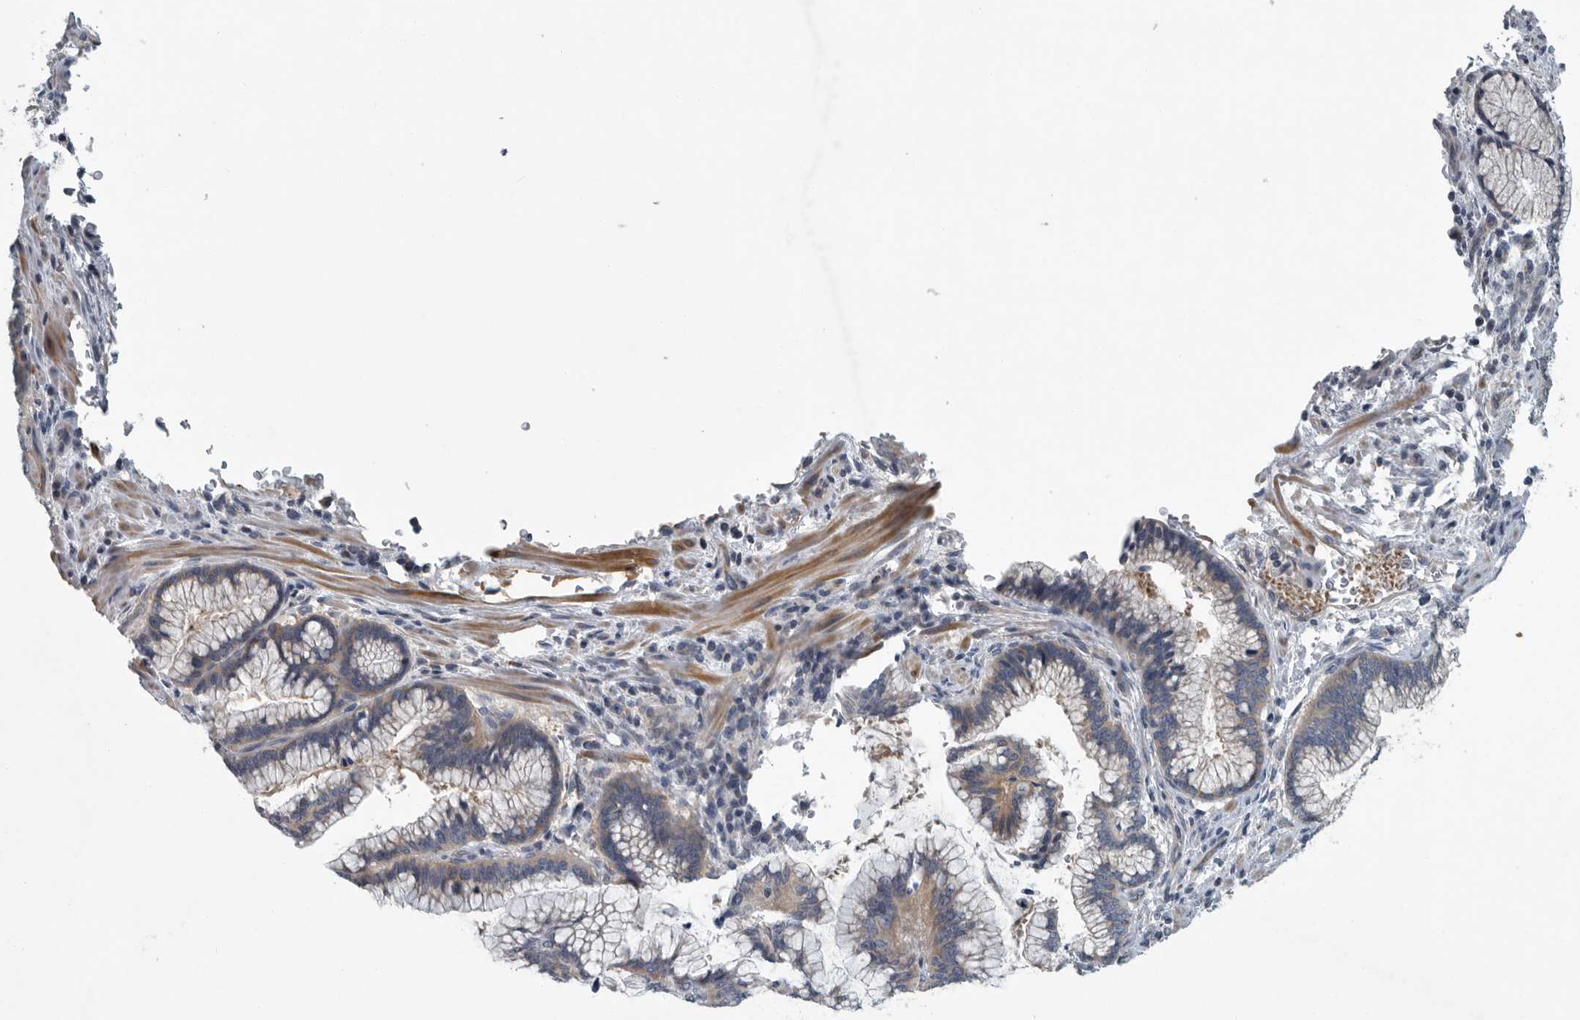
{"staining": {"intensity": "weak", "quantity": "25%-75%", "location": "cytoplasmic/membranous"}, "tissue": "pancreatic cancer", "cell_type": "Tumor cells", "image_type": "cancer", "snomed": [{"axis": "morphology", "description": "Adenocarcinoma, NOS"}, {"axis": "topography", "description": "Pancreas"}], "caption": "Adenocarcinoma (pancreatic) stained with a protein marker shows weak staining in tumor cells.", "gene": "MPP3", "patient": {"sex": "female", "age": 64}}